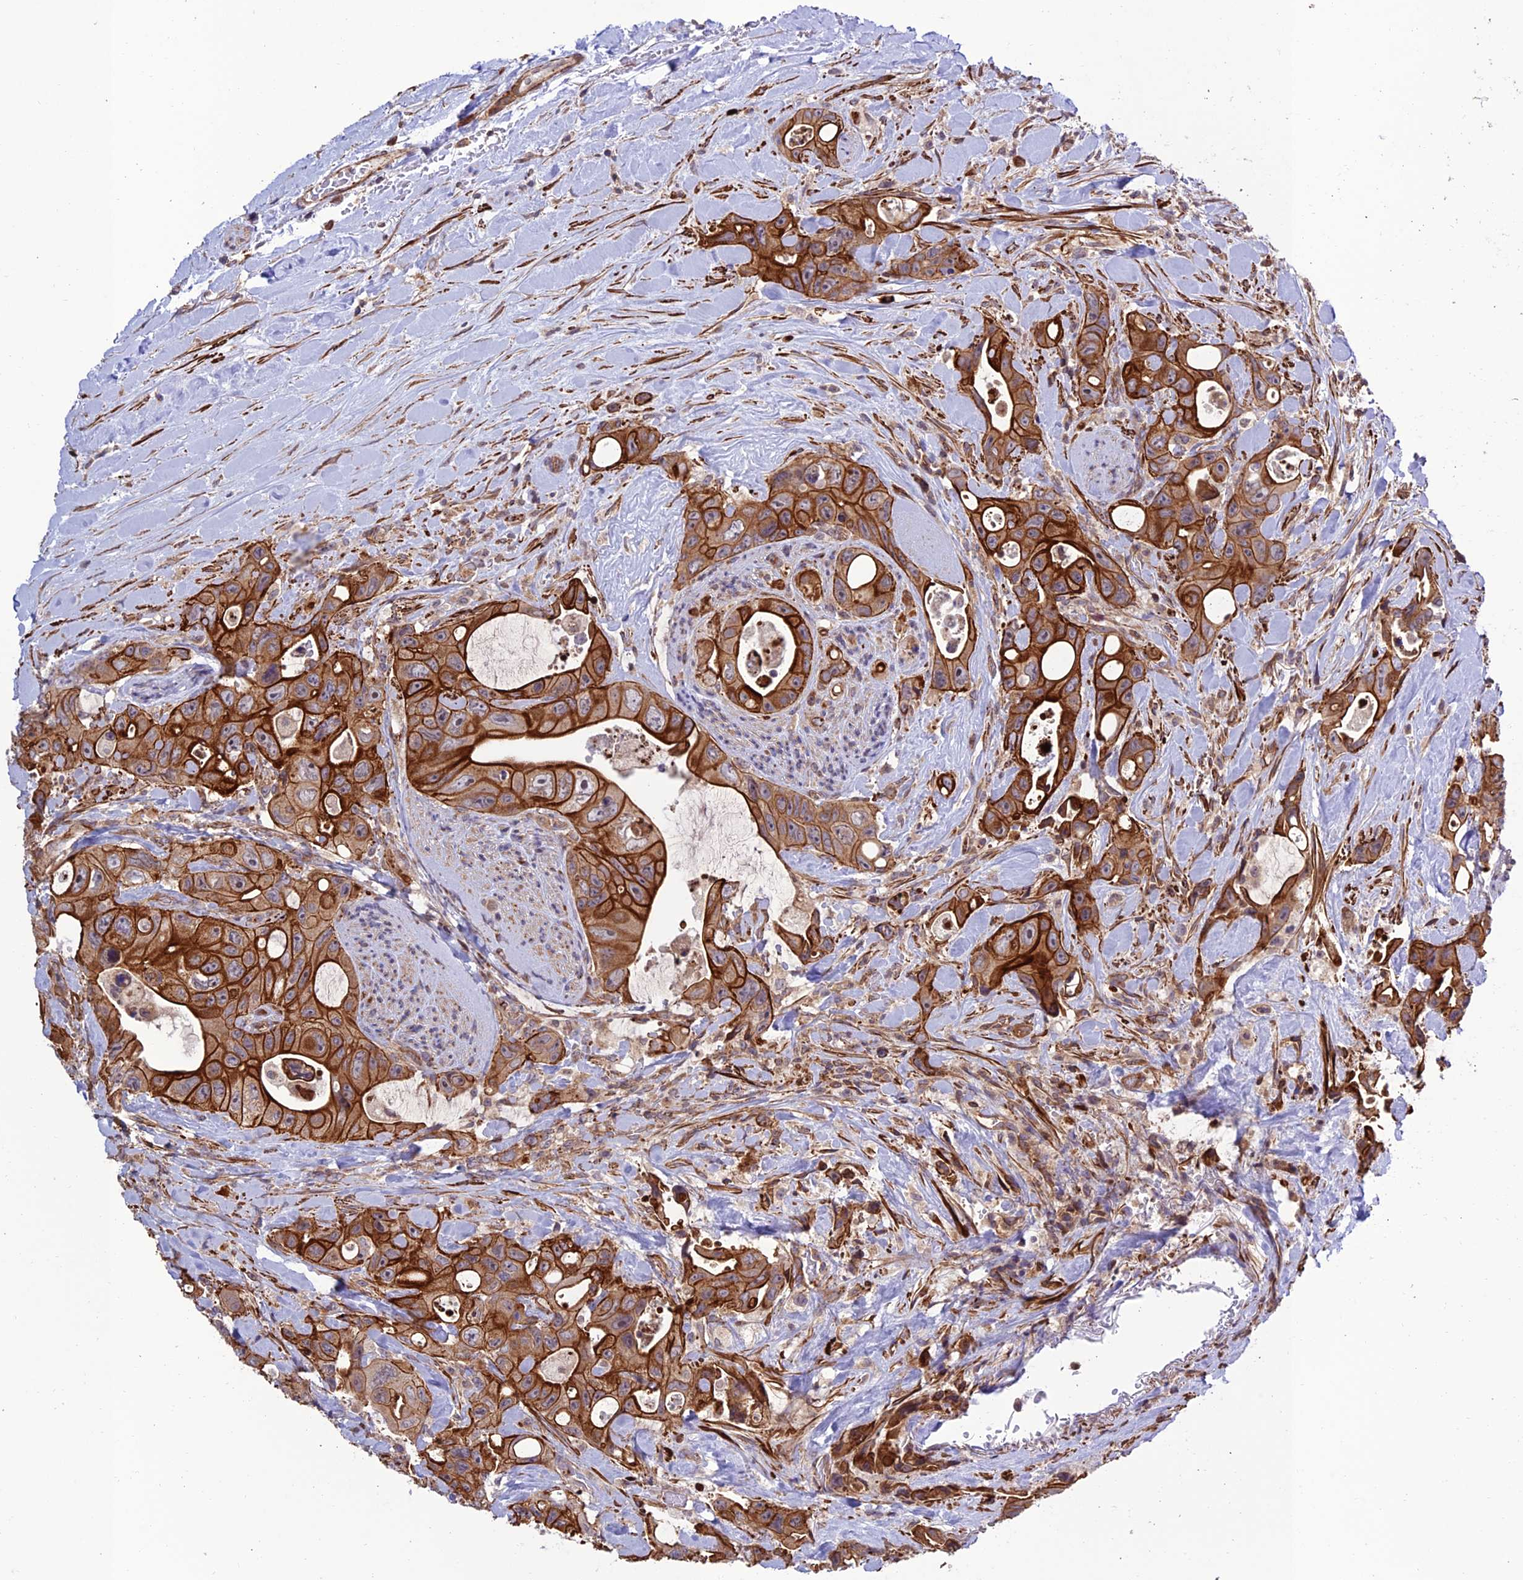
{"staining": {"intensity": "strong", "quantity": ">75%", "location": "cytoplasmic/membranous"}, "tissue": "colorectal cancer", "cell_type": "Tumor cells", "image_type": "cancer", "snomed": [{"axis": "morphology", "description": "Adenocarcinoma, NOS"}, {"axis": "topography", "description": "Colon"}], "caption": "Human colorectal cancer (adenocarcinoma) stained with a brown dye displays strong cytoplasmic/membranous positive expression in approximately >75% of tumor cells.", "gene": "TNIP3", "patient": {"sex": "female", "age": 46}}